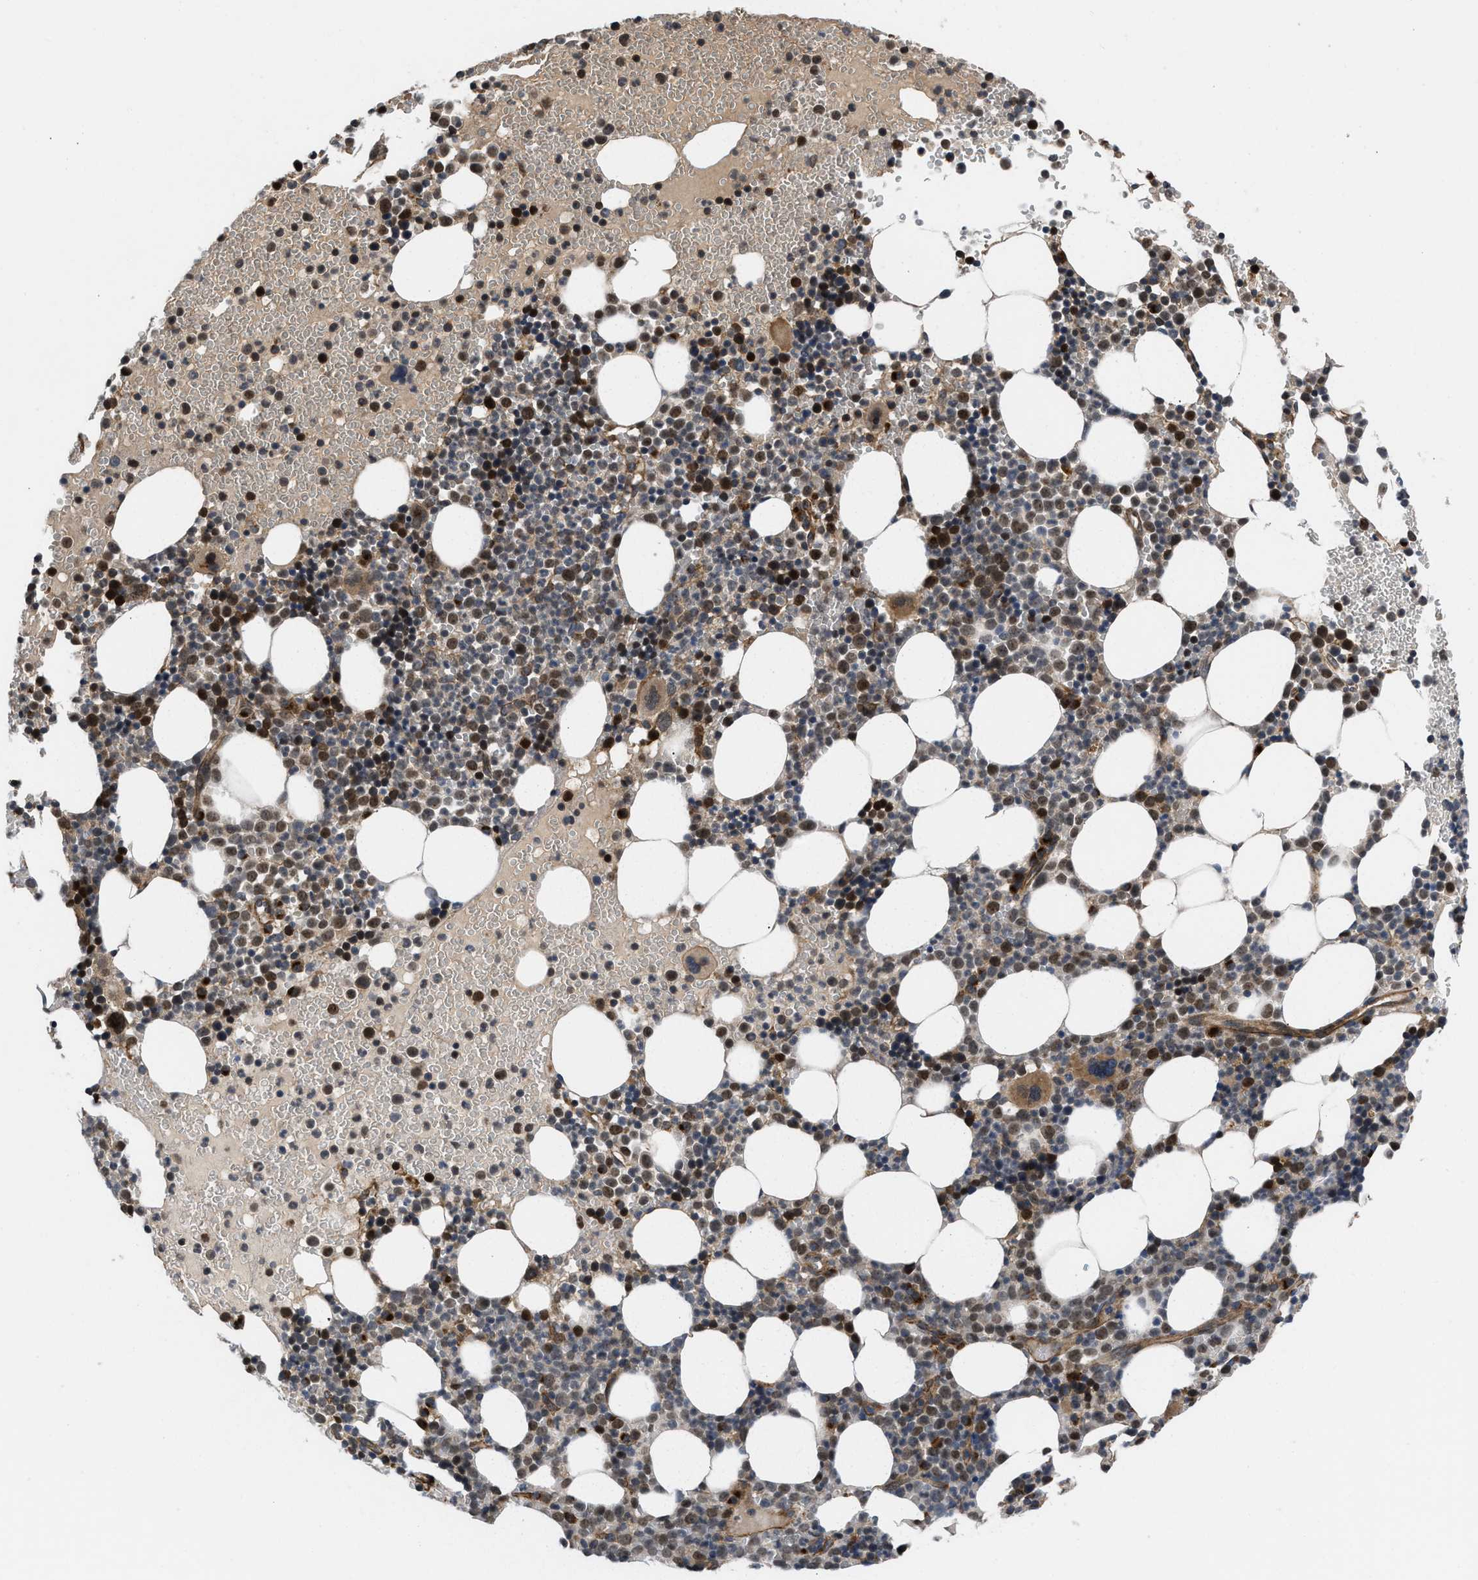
{"staining": {"intensity": "strong", "quantity": "25%-75%", "location": "cytoplasmic/membranous,nuclear"}, "tissue": "bone marrow", "cell_type": "Hematopoietic cells", "image_type": "normal", "snomed": [{"axis": "morphology", "description": "Normal tissue, NOS"}, {"axis": "morphology", "description": "Inflammation, NOS"}, {"axis": "topography", "description": "Bone marrow"}], "caption": "The micrograph displays immunohistochemical staining of normal bone marrow. There is strong cytoplasmic/membranous,nuclear positivity is identified in approximately 25%-75% of hematopoietic cells.", "gene": "GPATCH2L", "patient": {"sex": "female", "age": 67}}